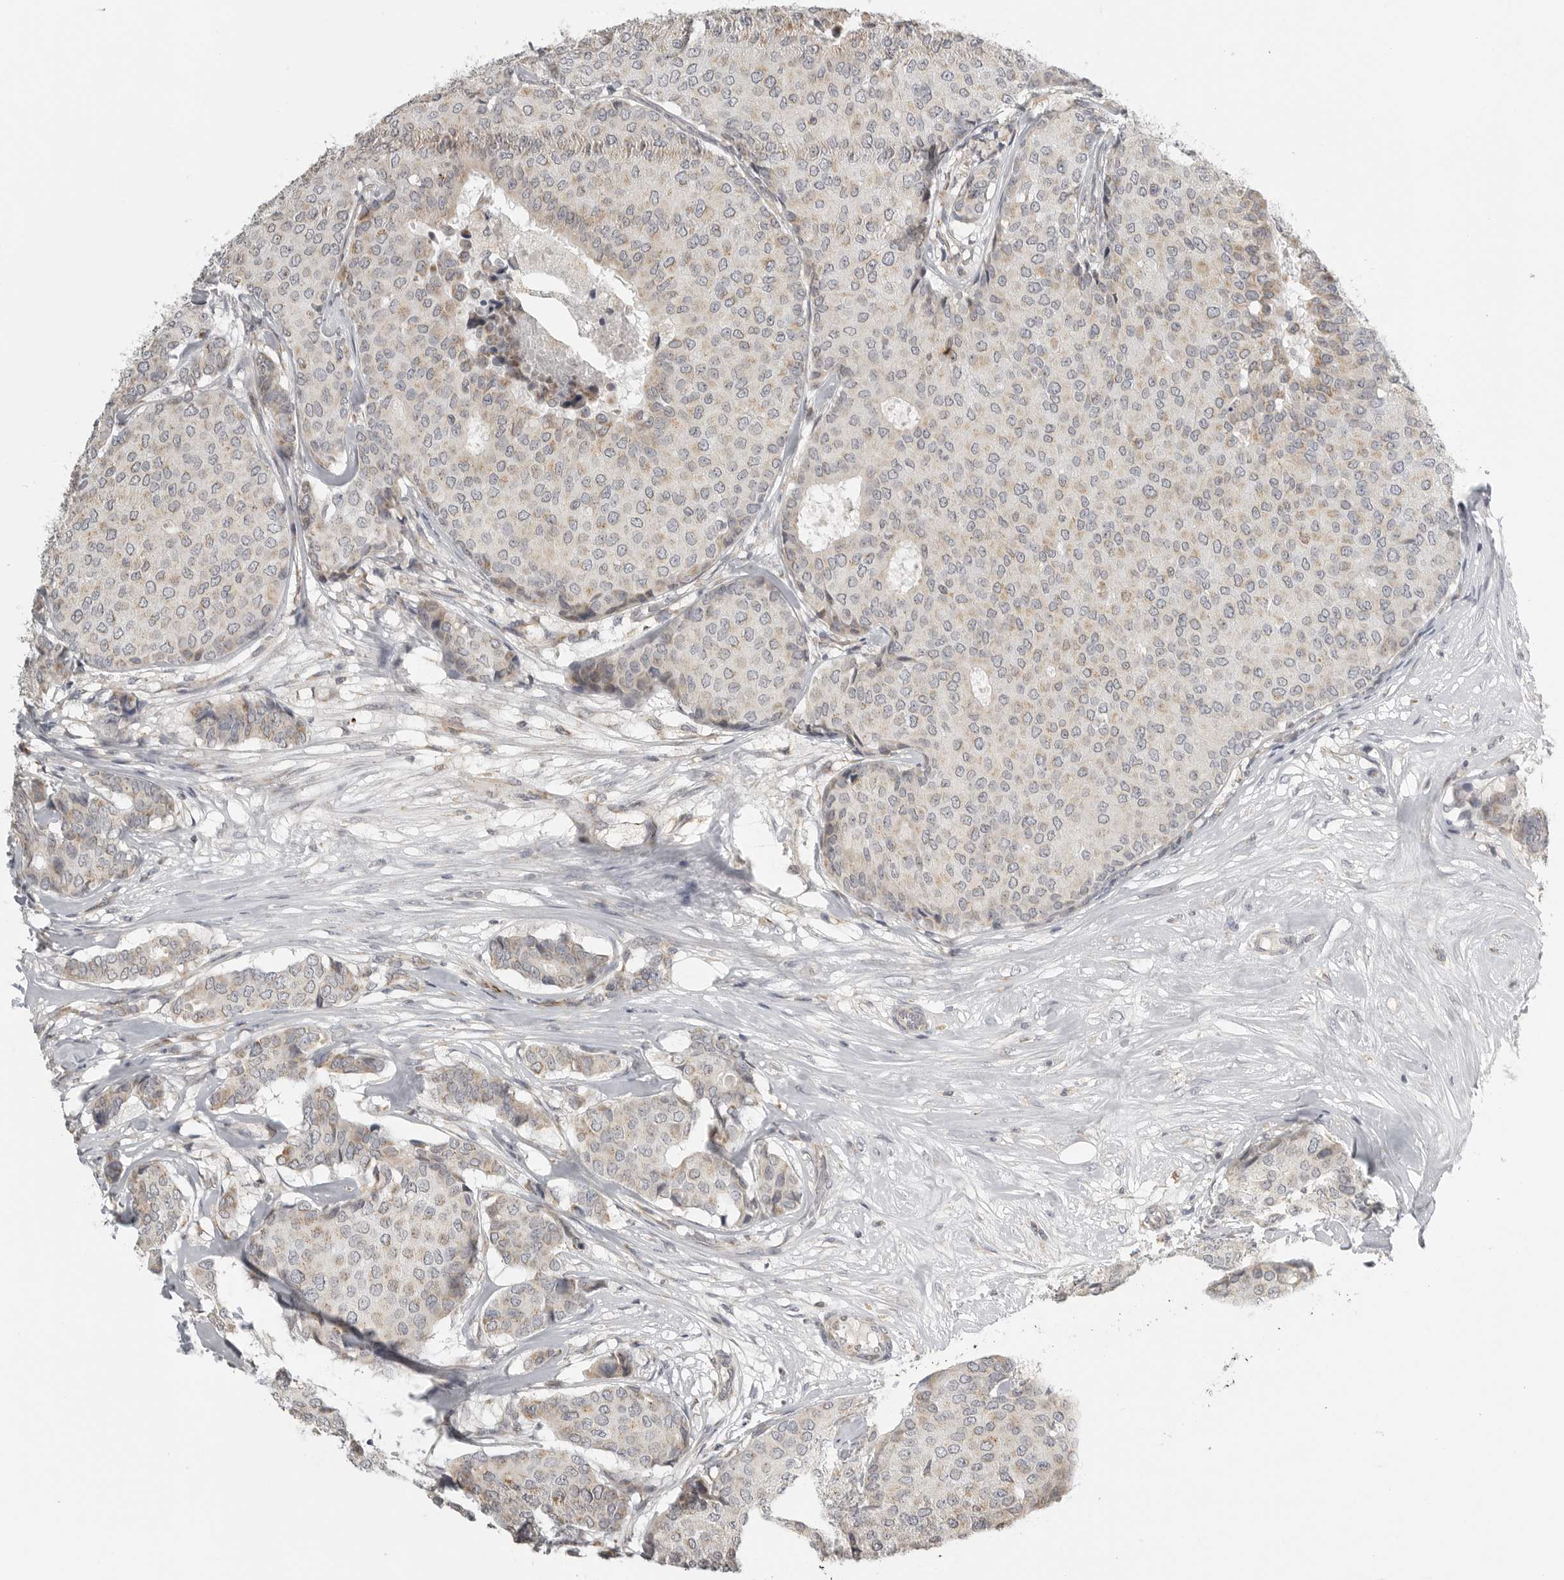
{"staining": {"intensity": "weak", "quantity": "<25%", "location": "cytoplasmic/membranous"}, "tissue": "breast cancer", "cell_type": "Tumor cells", "image_type": "cancer", "snomed": [{"axis": "morphology", "description": "Duct carcinoma"}, {"axis": "topography", "description": "Breast"}], "caption": "The photomicrograph exhibits no significant expression in tumor cells of breast intraductal carcinoma.", "gene": "RXFP3", "patient": {"sex": "female", "age": 75}}